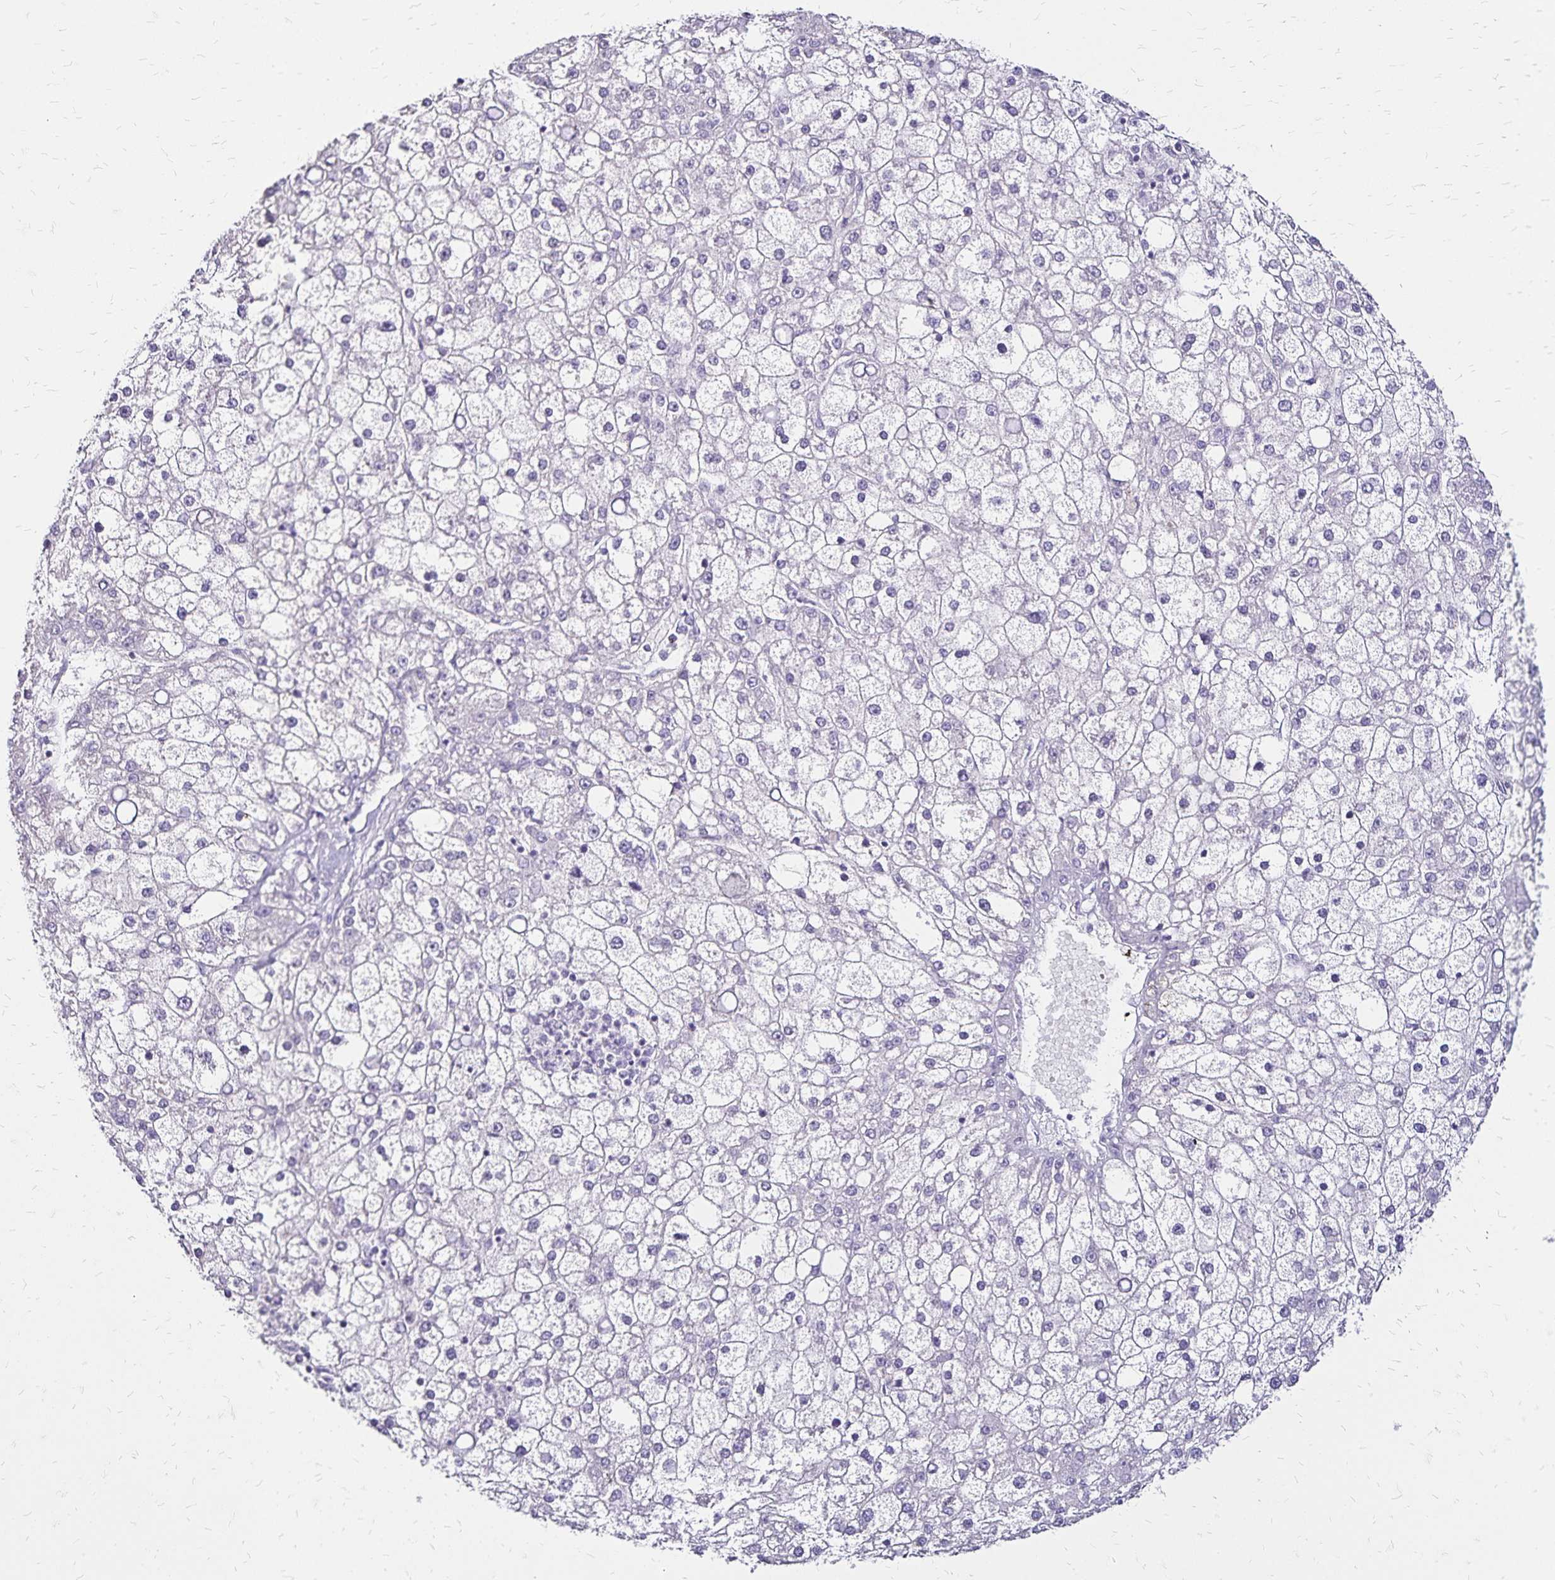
{"staining": {"intensity": "negative", "quantity": "none", "location": "none"}, "tissue": "liver cancer", "cell_type": "Tumor cells", "image_type": "cancer", "snomed": [{"axis": "morphology", "description": "Carcinoma, Hepatocellular, NOS"}, {"axis": "topography", "description": "Liver"}], "caption": "High magnification brightfield microscopy of liver cancer (hepatocellular carcinoma) stained with DAB (brown) and counterstained with hematoxylin (blue): tumor cells show no significant positivity.", "gene": "KISS1", "patient": {"sex": "male", "age": 67}}